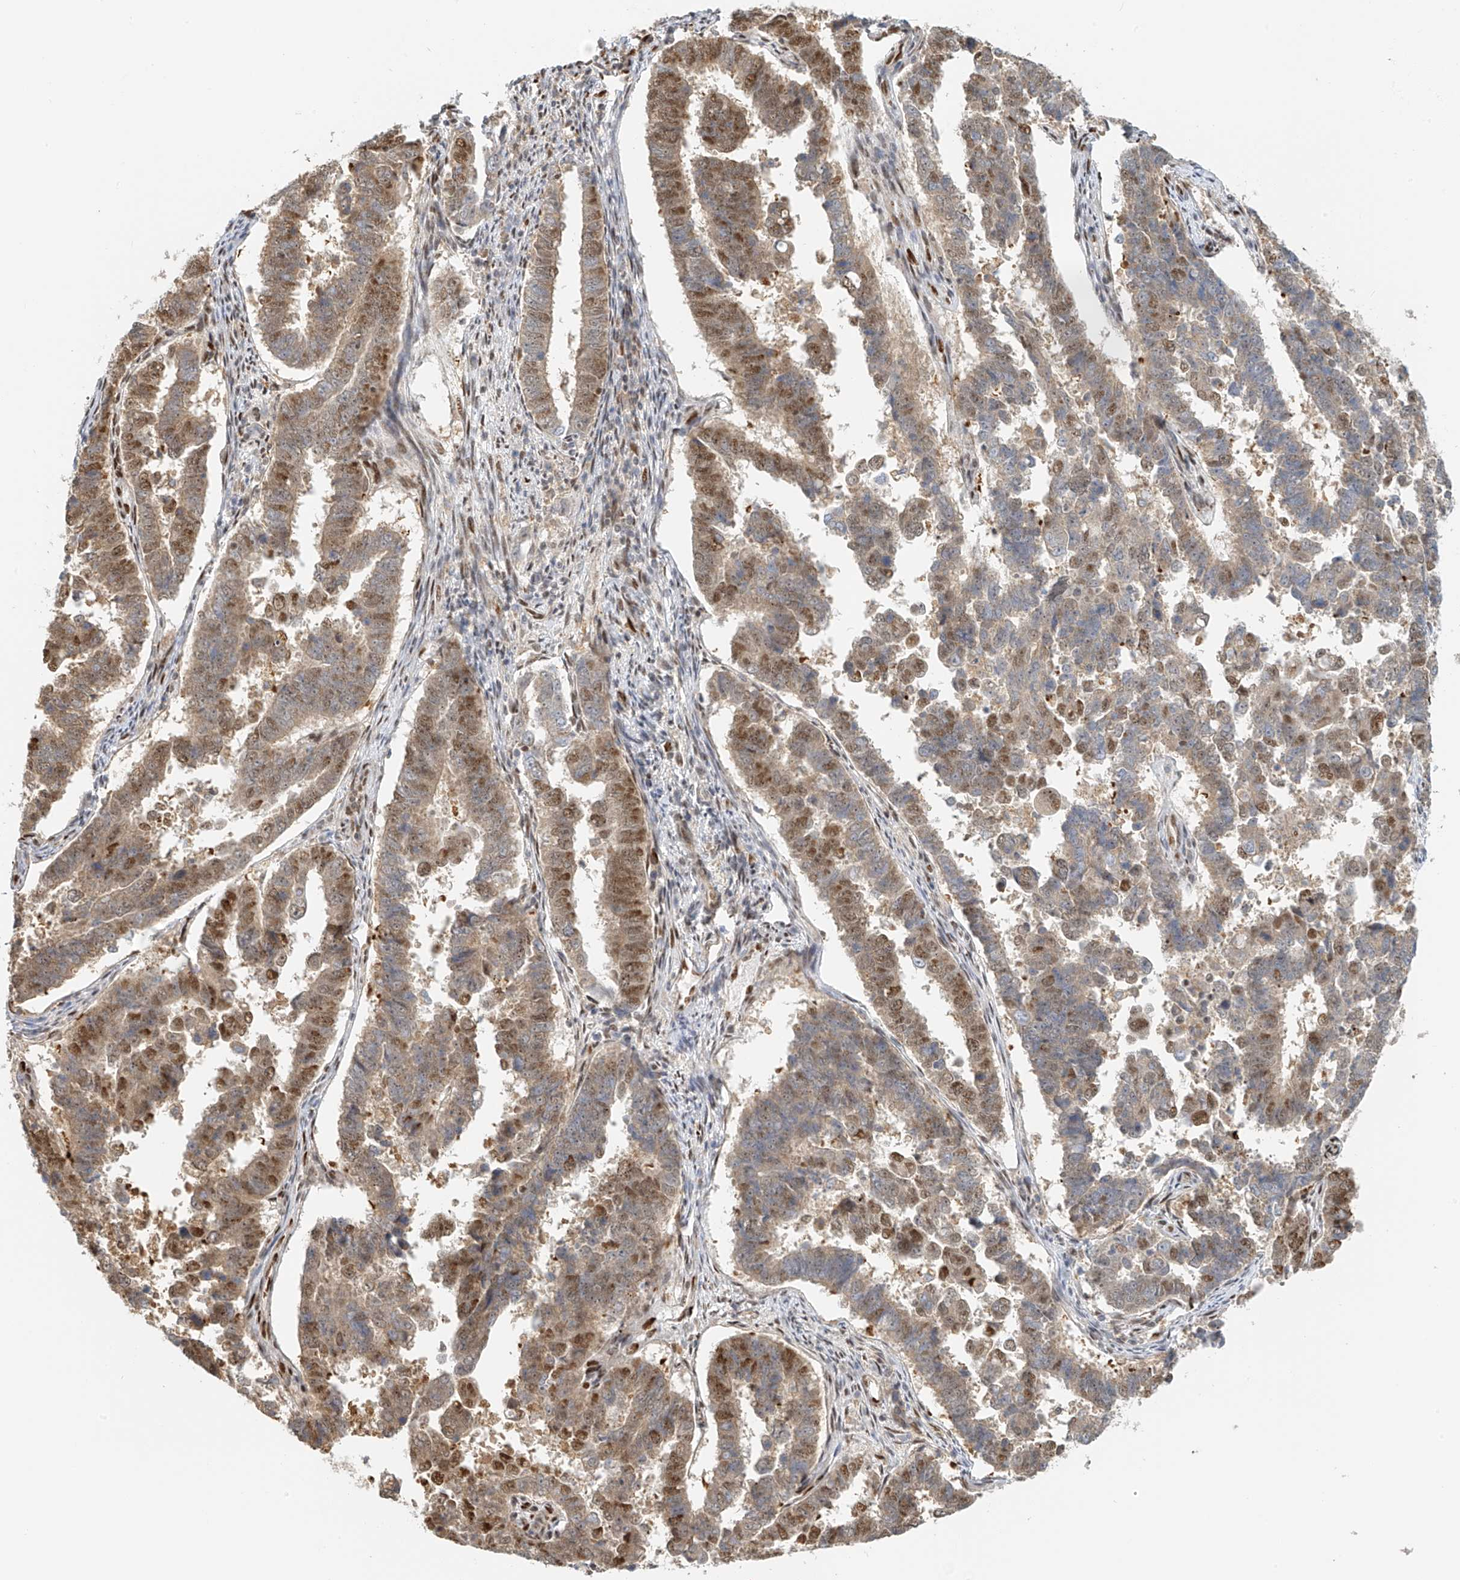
{"staining": {"intensity": "moderate", "quantity": "25%-75%", "location": "nuclear"}, "tissue": "endometrial cancer", "cell_type": "Tumor cells", "image_type": "cancer", "snomed": [{"axis": "morphology", "description": "Adenocarcinoma, NOS"}, {"axis": "topography", "description": "Endometrium"}], "caption": "Human adenocarcinoma (endometrial) stained for a protein (brown) exhibits moderate nuclear positive expression in approximately 25%-75% of tumor cells.", "gene": "ZNF514", "patient": {"sex": "female", "age": 75}}